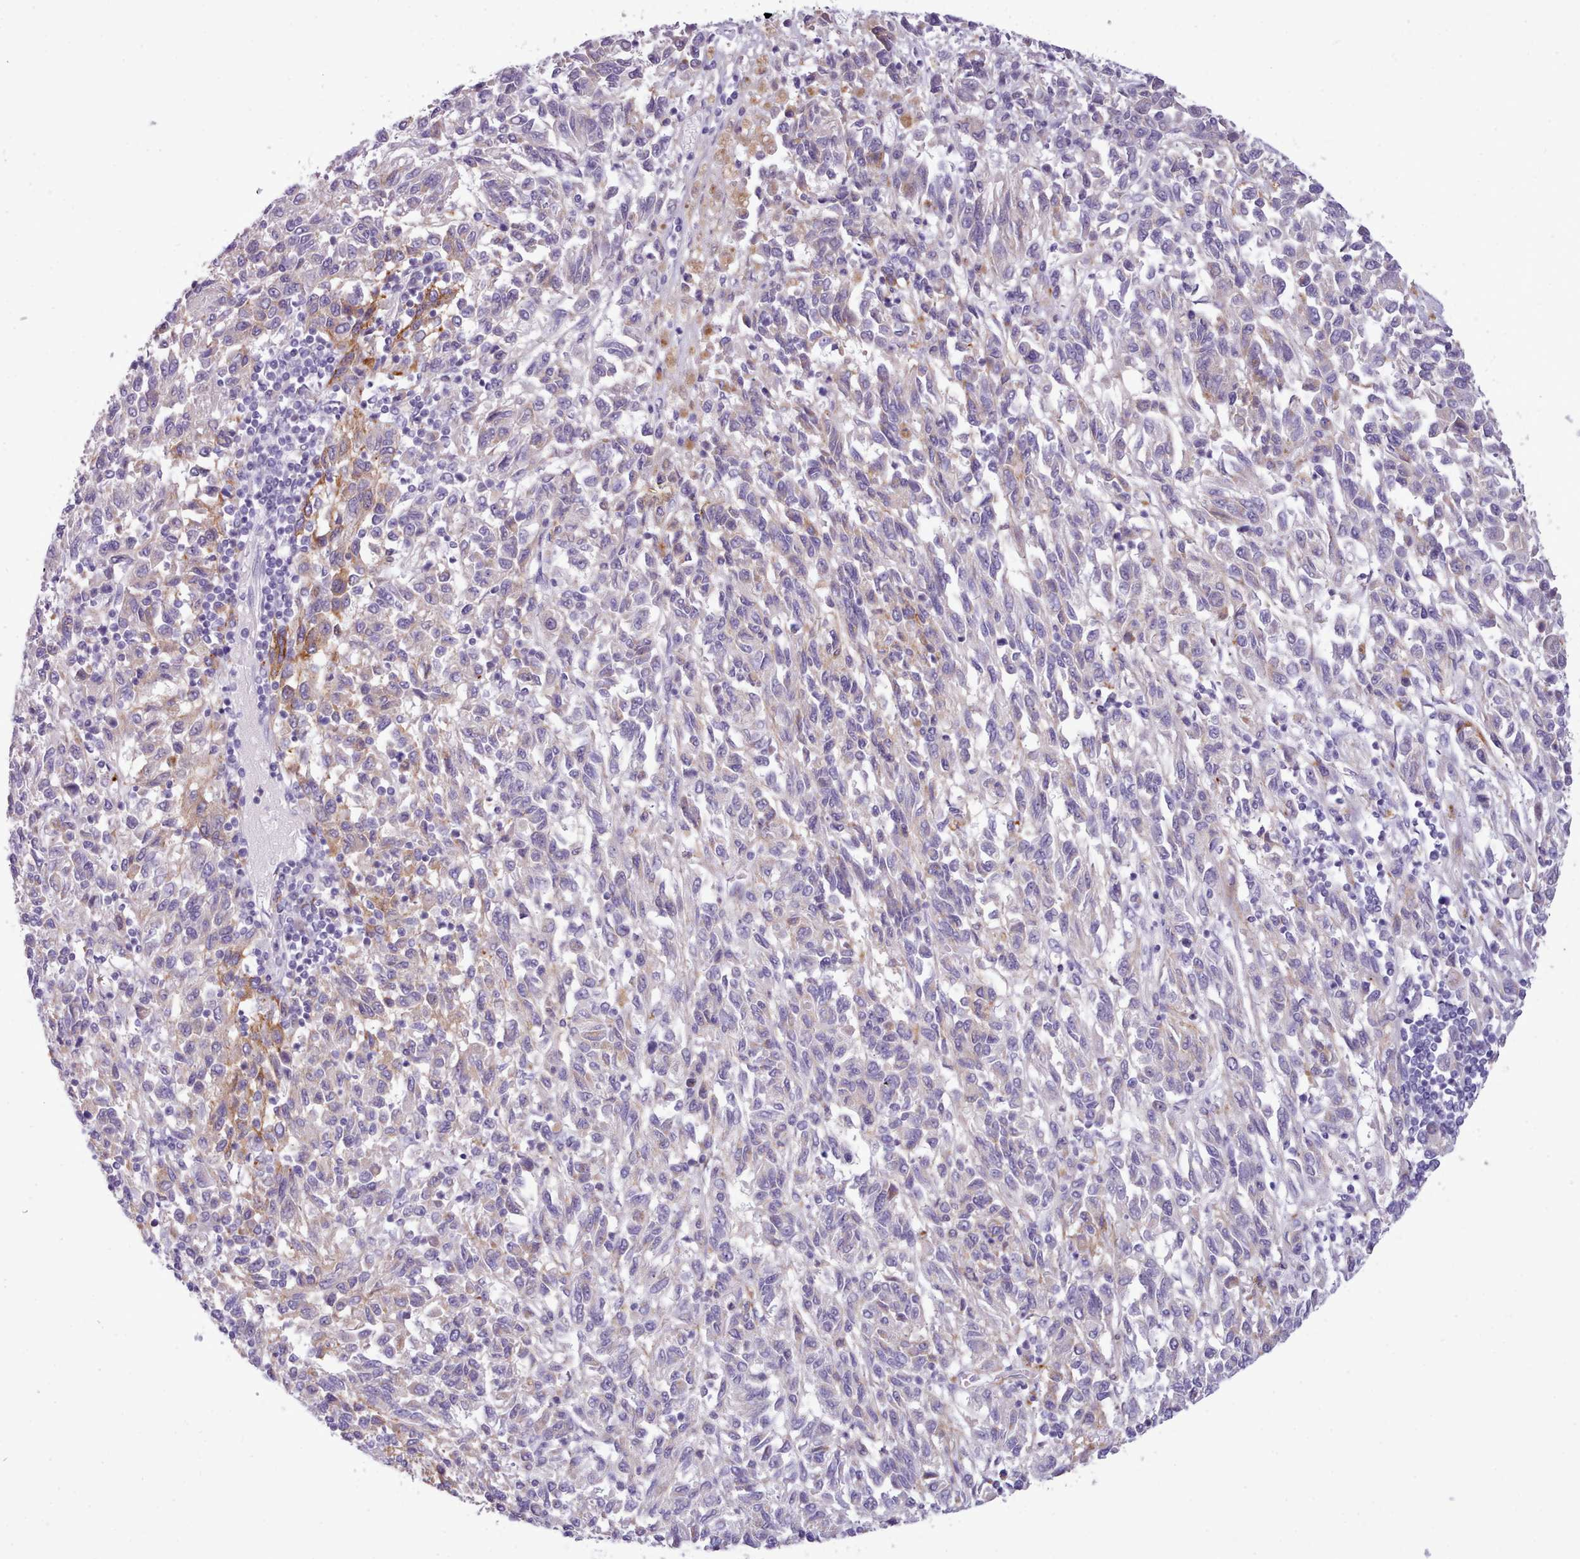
{"staining": {"intensity": "weak", "quantity": "<25%", "location": "cytoplasmic/membranous"}, "tissue": "melanoma", "cell_type": "Tumor cells", "image_type": "cancer", "snomed": [{"axis": "morphology", "description": "Malignant melanoma, Metastatic site"}, {"axis": "topography", "description": "Lung"}], "caption": "Micrograph shows no protein expression in tumor cells of malignant melanoma (metastatic site) tissue.", "gene": "CYP2A13", "patient": {"sex": "male", "age": 64}}